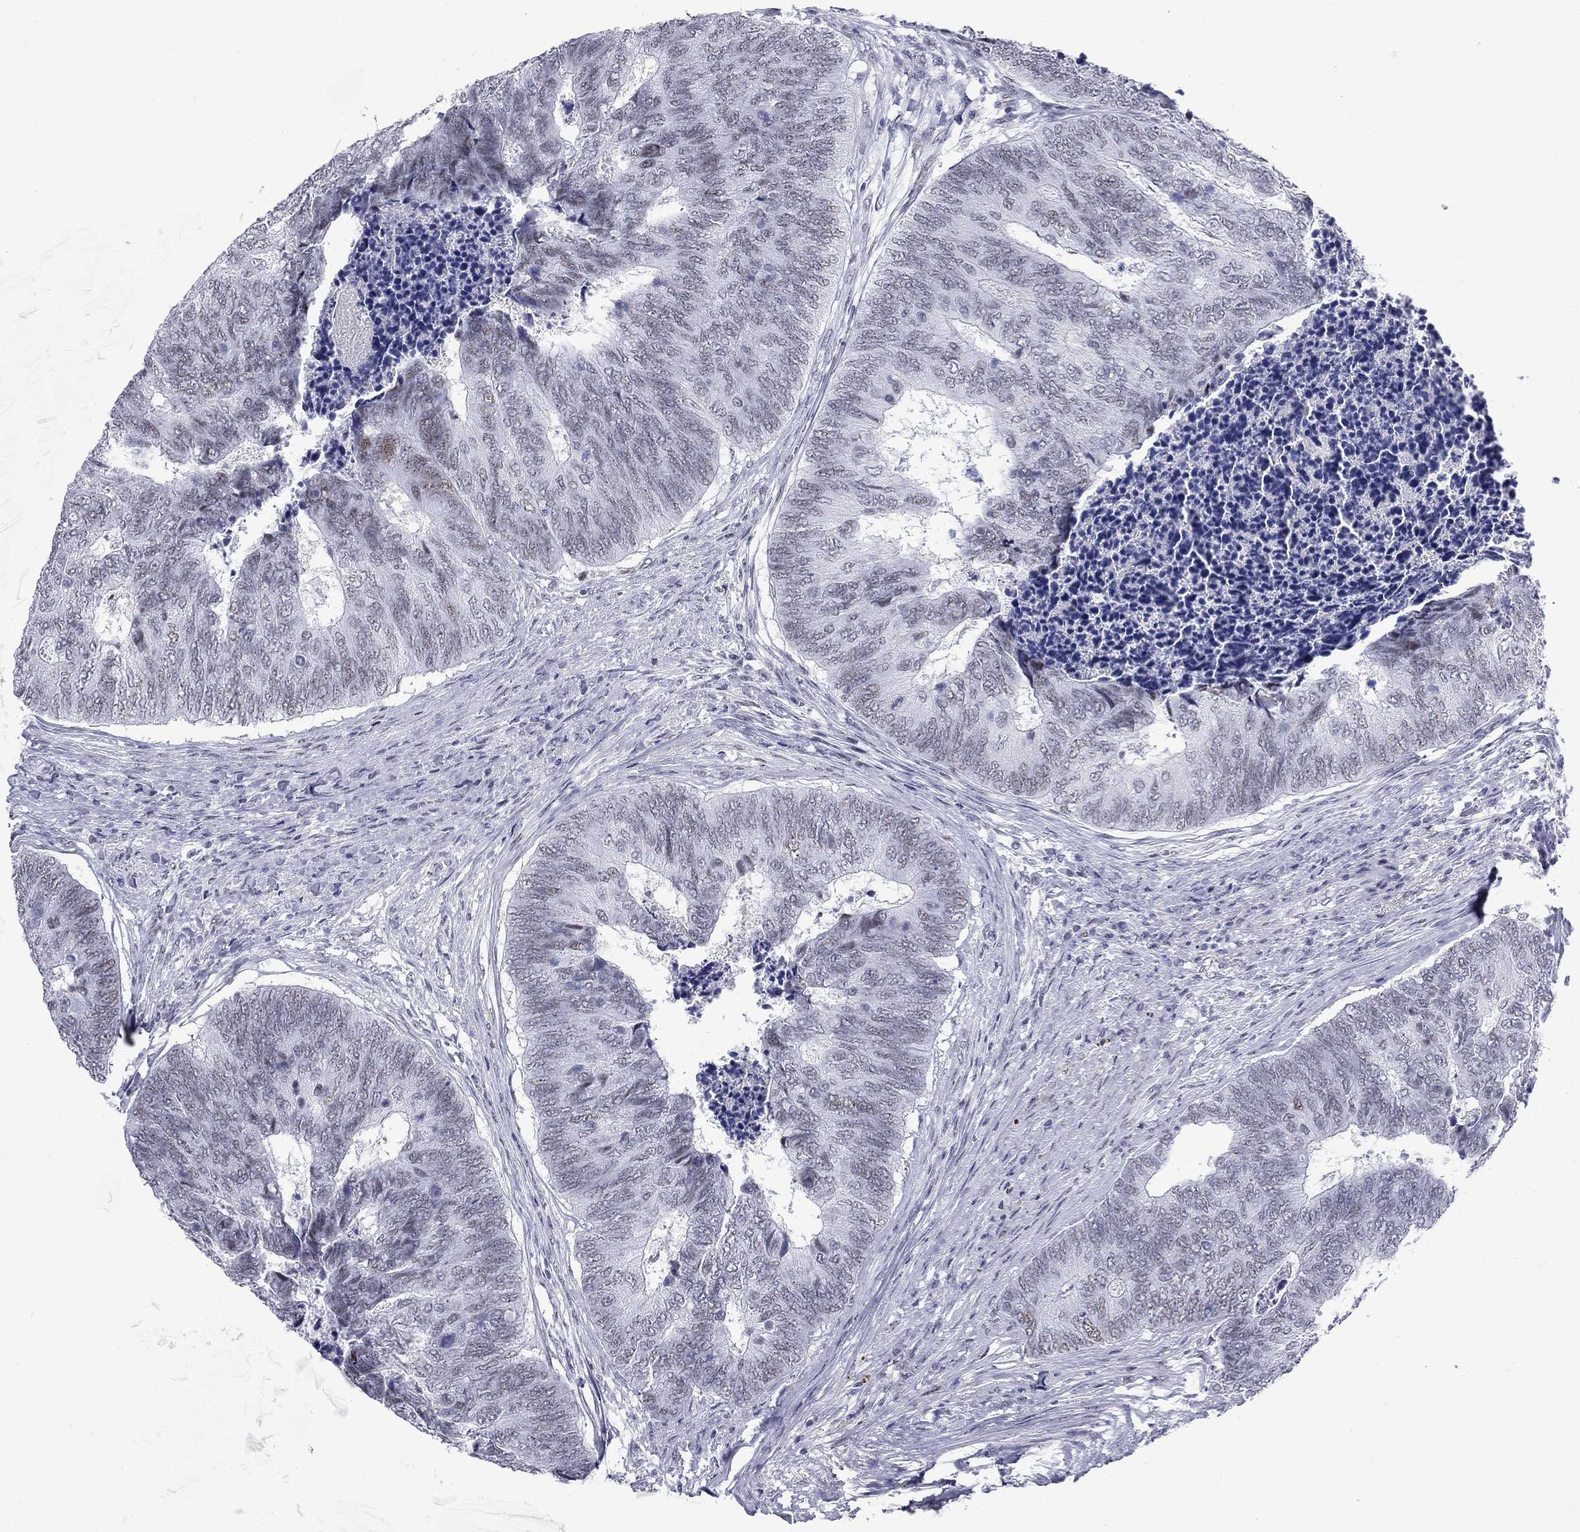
{"staining": {"intensity": "negative", "quantity": "none", "location": "none"}, "tissue": "colorectal cancer", "cell_type": "Tumor cells", "image_type": "cancer", "snomed": [{"axis": "morphology", "description": "Adenocarcinoma, NOS"}, {"axis": "topography", "description": "Colon"}], "caption": "Colorectal cancer was stained to show a protein in brown. There is no significant expression in tumor cells.", "gene": "ASF1B", "patient": {"sex": "female", "age": 67}}